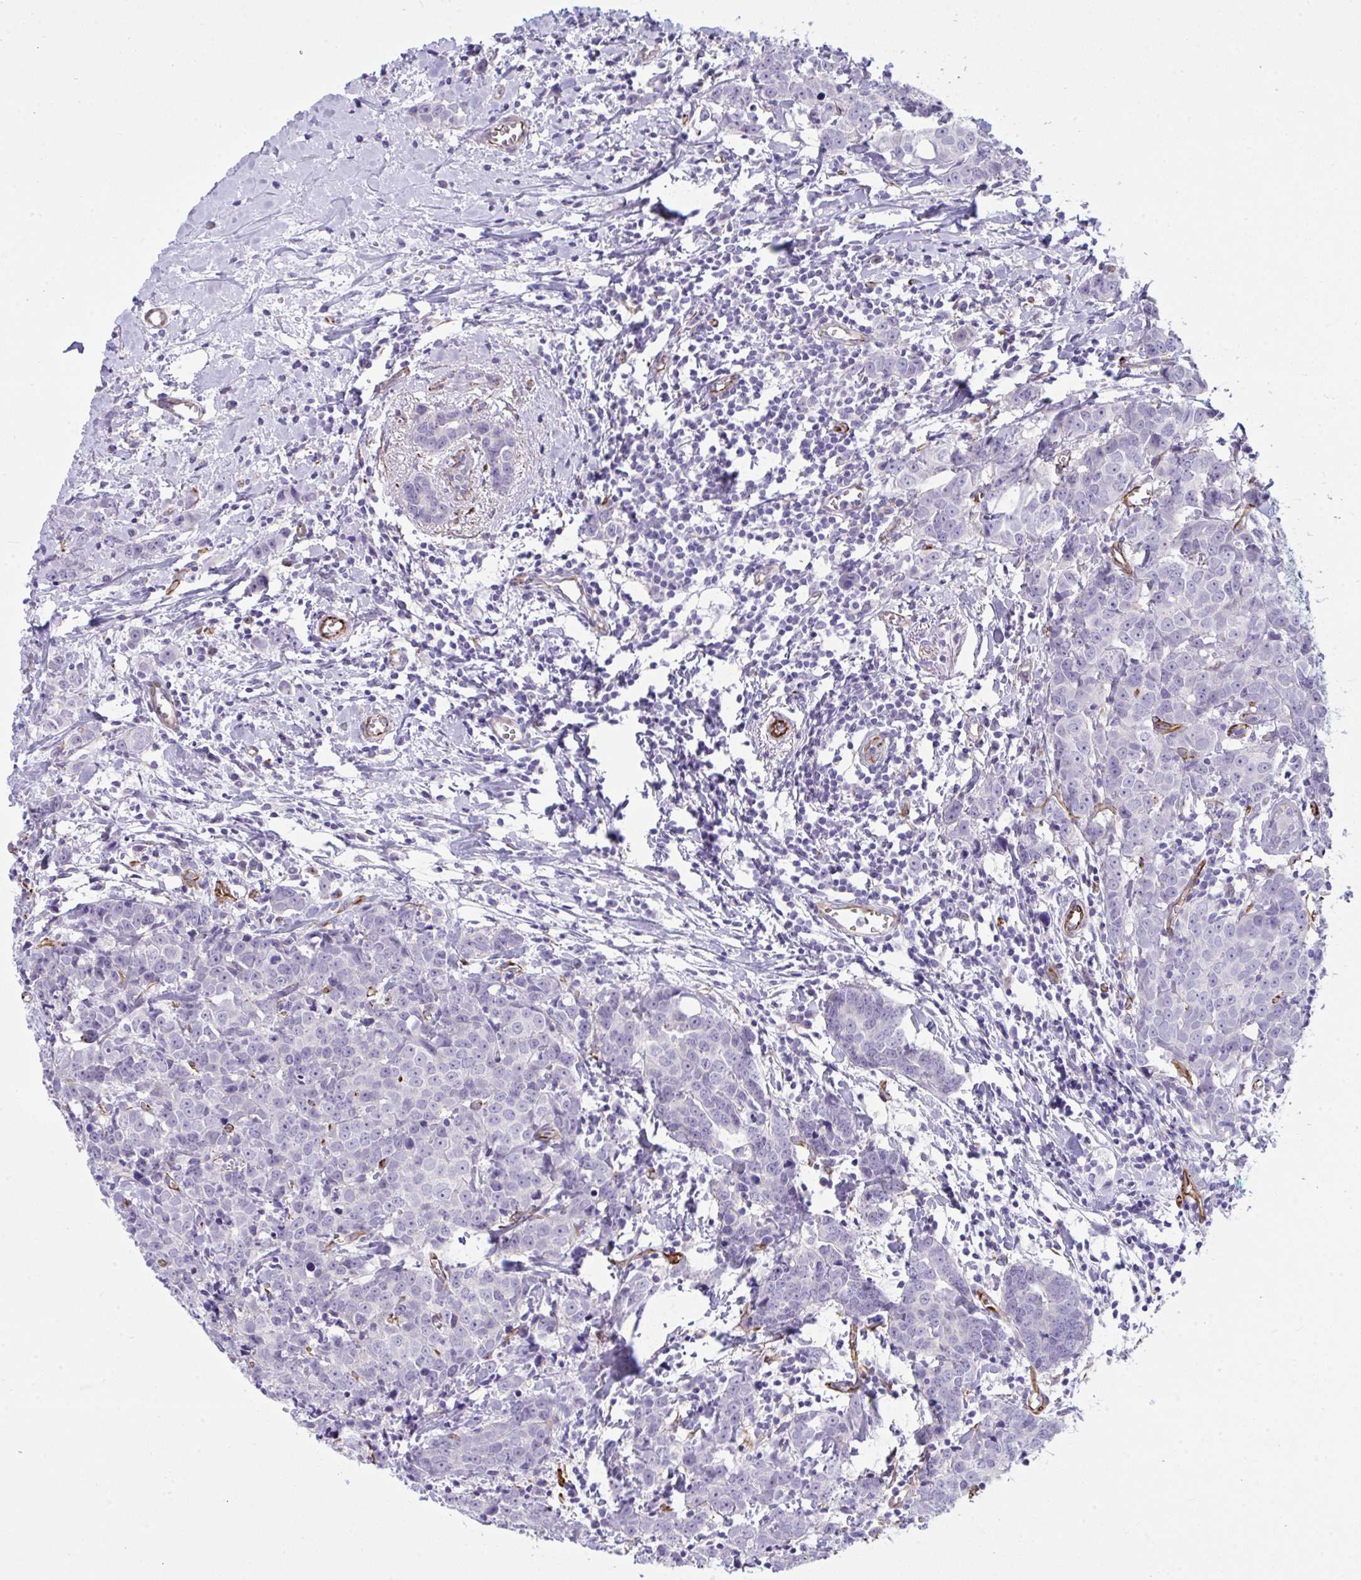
{"staining": {"intensity": "negative", "quantity": "none", "location": "none"}, "tissue": "breast cancer", "cell_type": "Tumor cells", "image_type": "cancer", "snomed": [{"axis": "morphology", "description": "Duct carcinoma"}, {"axis": "topography", "description": "Breast"}], "caption": "A high-resolution micrograph shows IHC staining of invasive ductal carcinoma (breast), which shows no significant expression in tumor cells.", "gene": "SLC35B1", "patient": {"sex": "female", "age": 80}}